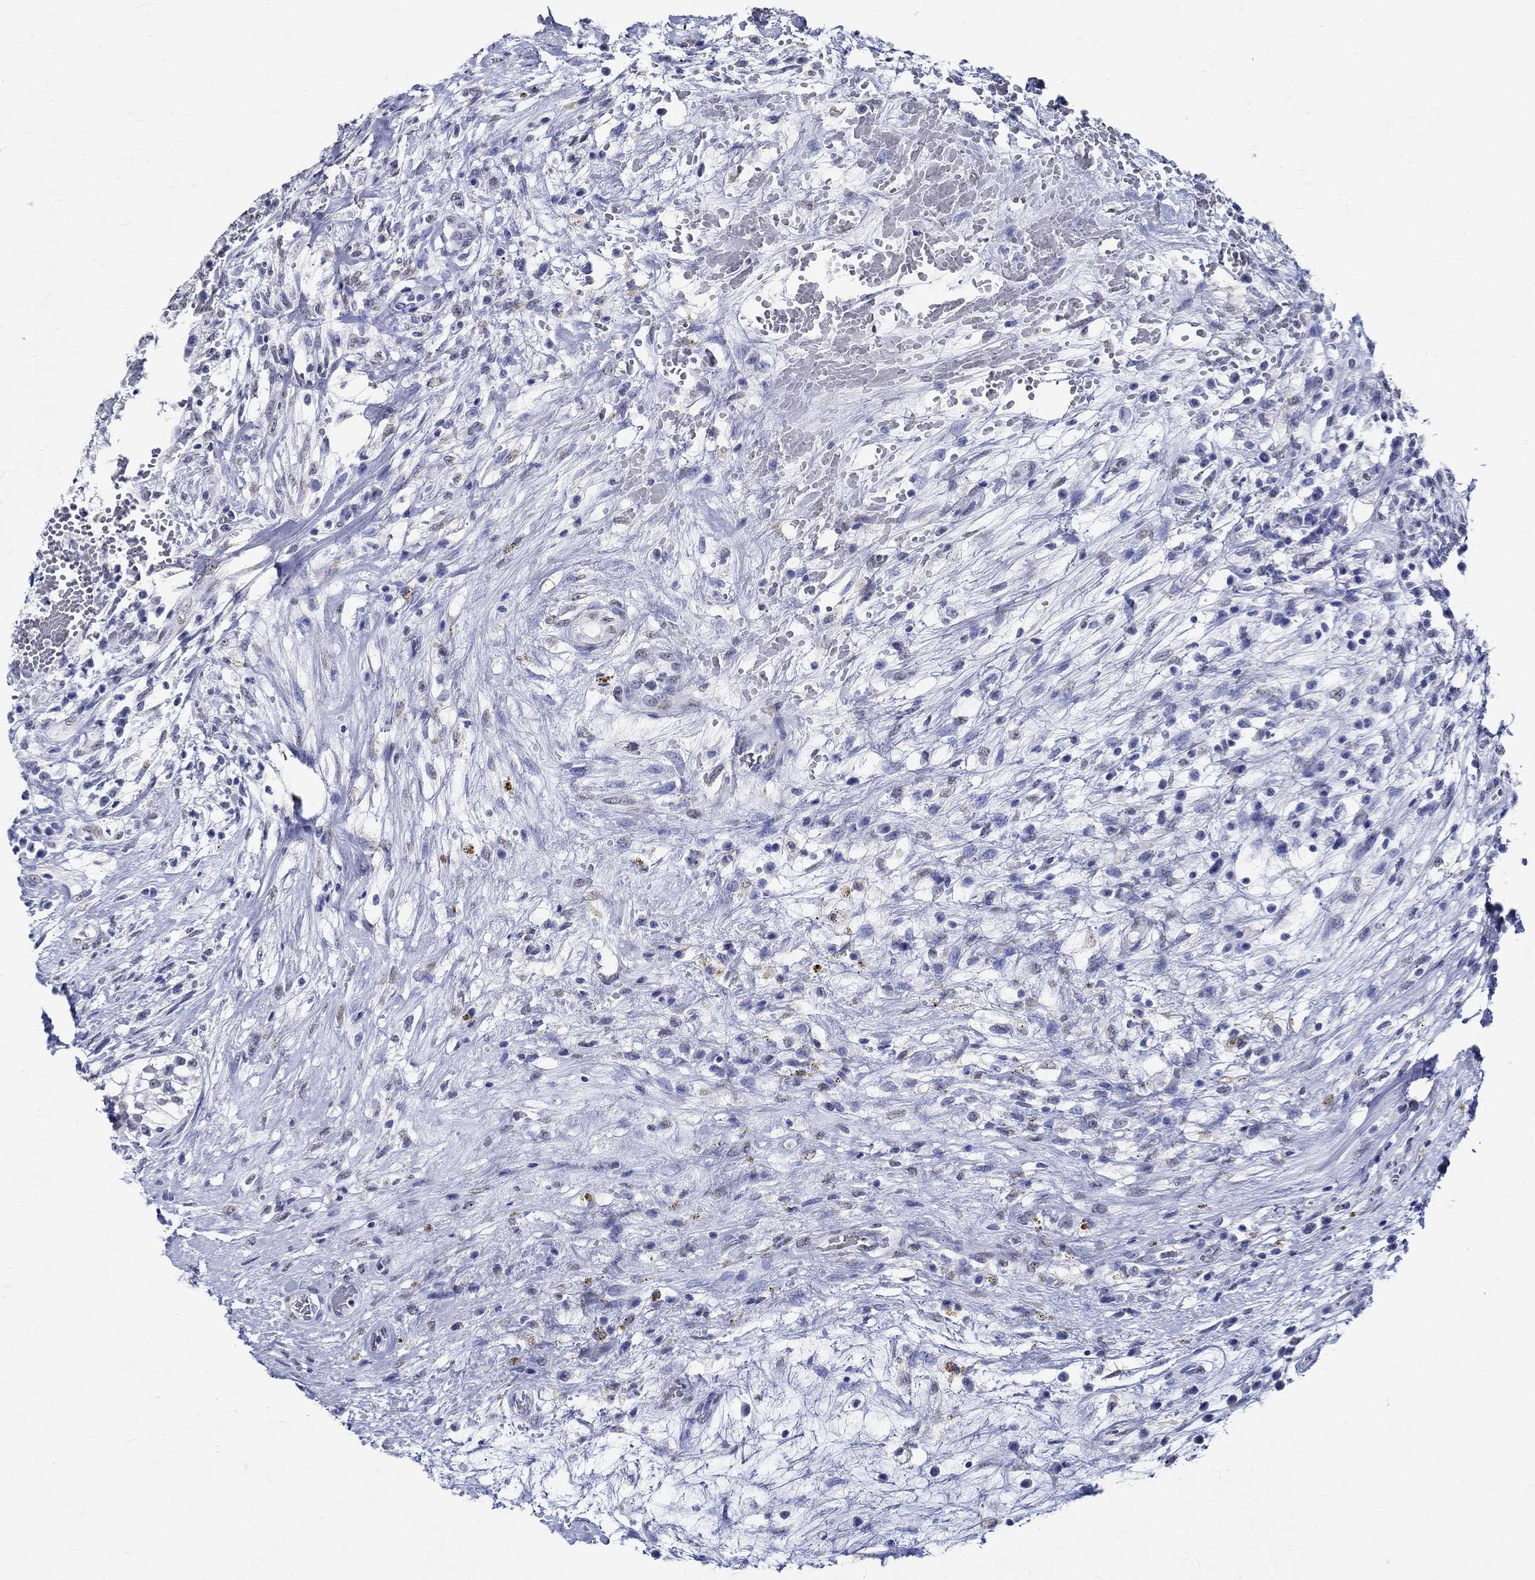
{"staining": {"intensity": "negative", "quantity": "none", "location": "none"}, "tissue": "testis cancer", "cell_type": "Tumor cells", "image_type": "cancer", "snomed": [{"axis": "morphology", "description": "Normal tissue, NOS"}, {"axis": "morphology", "description": "Carcinoma, Embryonal, NOS"}, {"axis": "topography", "description": "Testis"}, {"axis": "topography", "description": "Epididymis"}], "caption": "Embryonal carcinoma (testis) stained for a protein using IHC shows no positivity tumor cells.", "gene": "TSPAN16", "patient": {"sex": "male", "age": 32}}